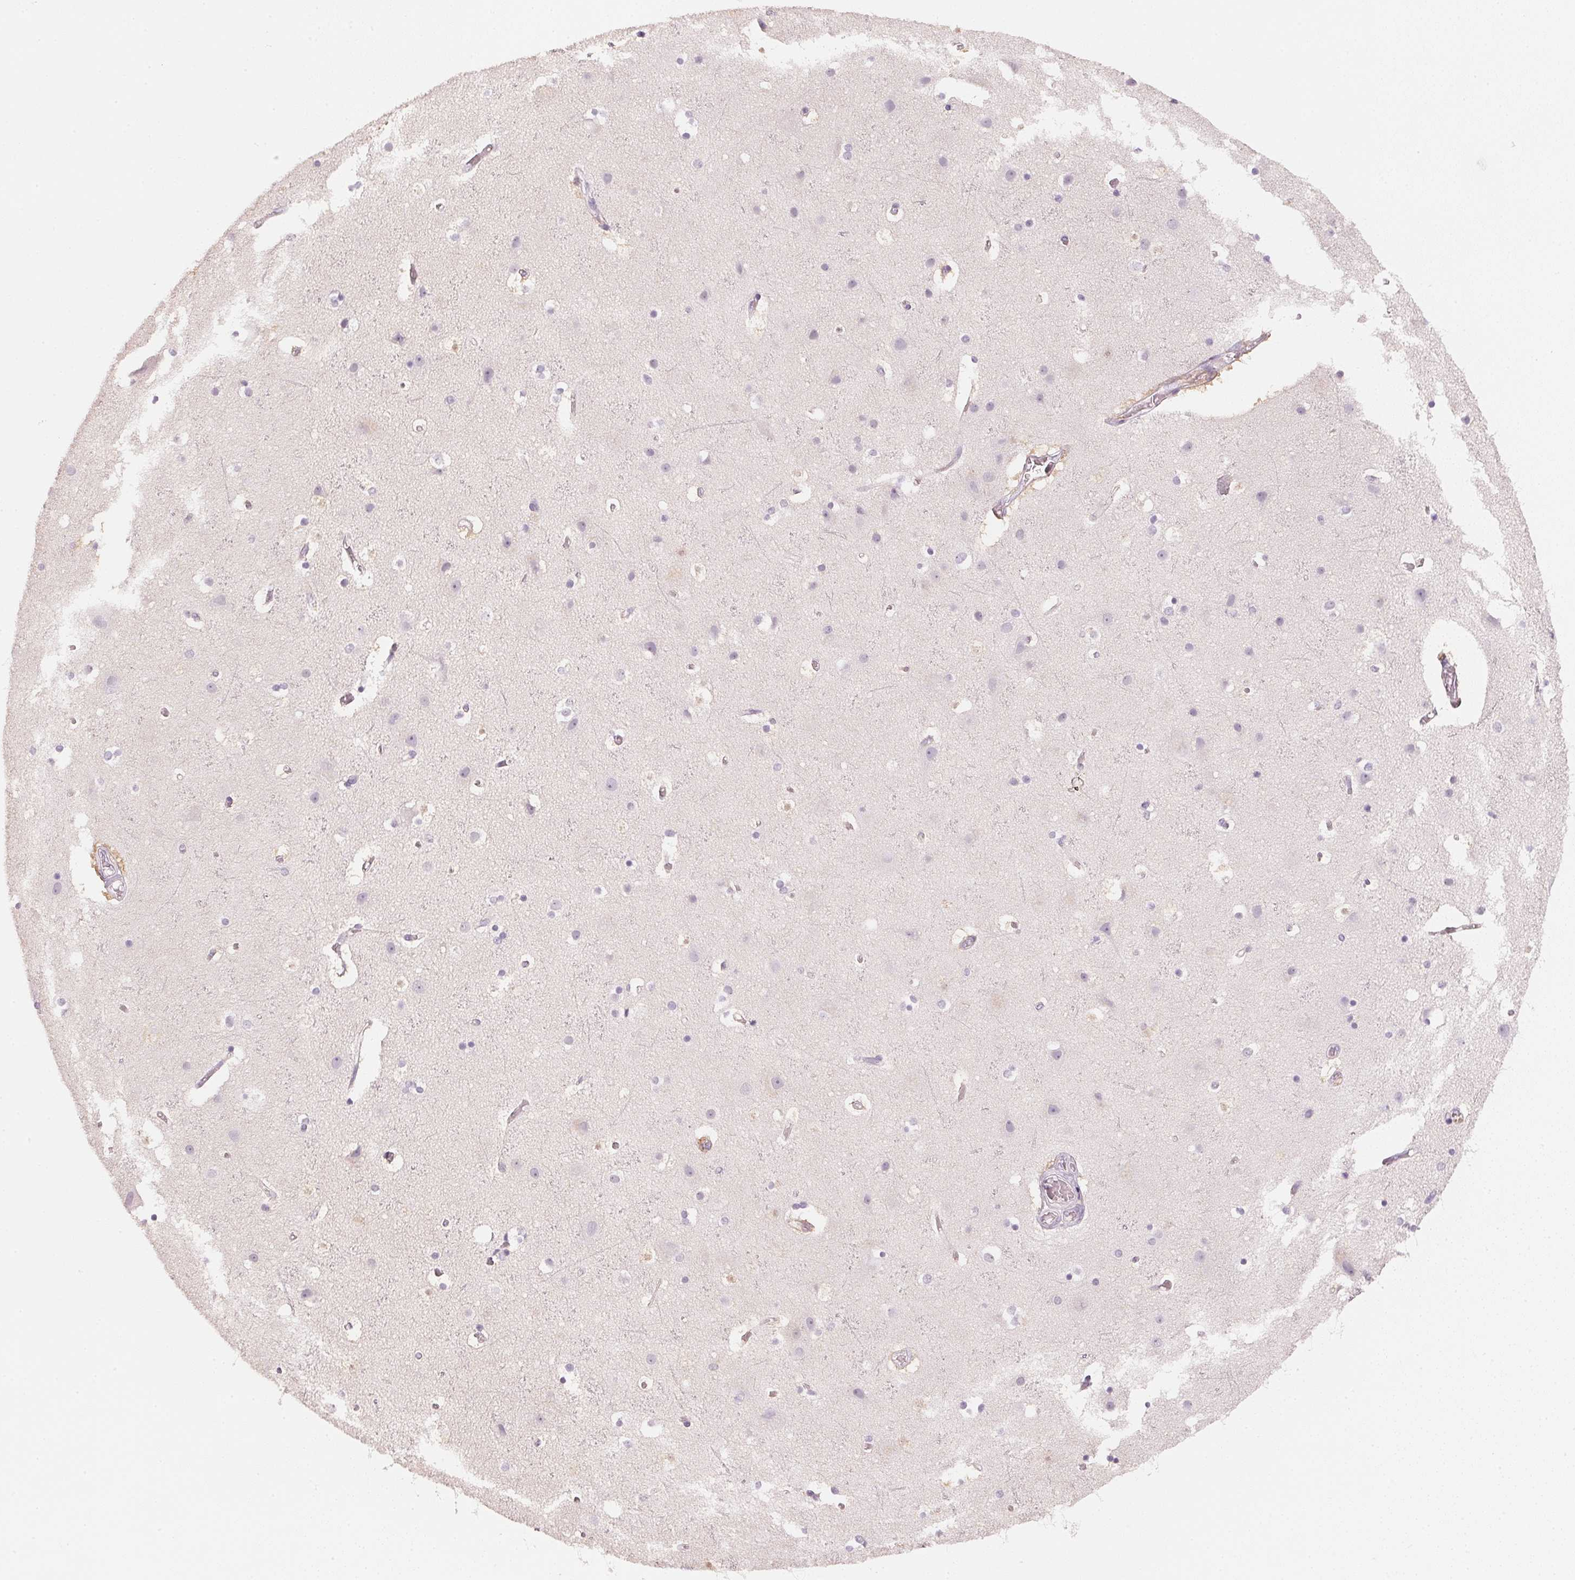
{"staining": {"intensity": "weak", "quantity": "25%-75%", "location": "cytoplasmic/membranous"}, "tissue": "cerebral cortex", "cell_type": "Endothelial cells", "image_type": "normal", "snomed": [{"axis": "morphology", "description": "Normal tissue, NOS"}, {"axis": "topography", "description": "Cerebral cortex"}], "caption": "Cerebral cortex was stained to show a protein in brown. There is low levels of weak cytoplasmic/membranous expression in about 25%-75% of endothelial cells. Using DAB (brown) and hematoxylin (blue) stains, captured at high magnification using brightfield microscopy.", "gene": "CFAP276", "patient": {"sex": "female", "age": 52}}